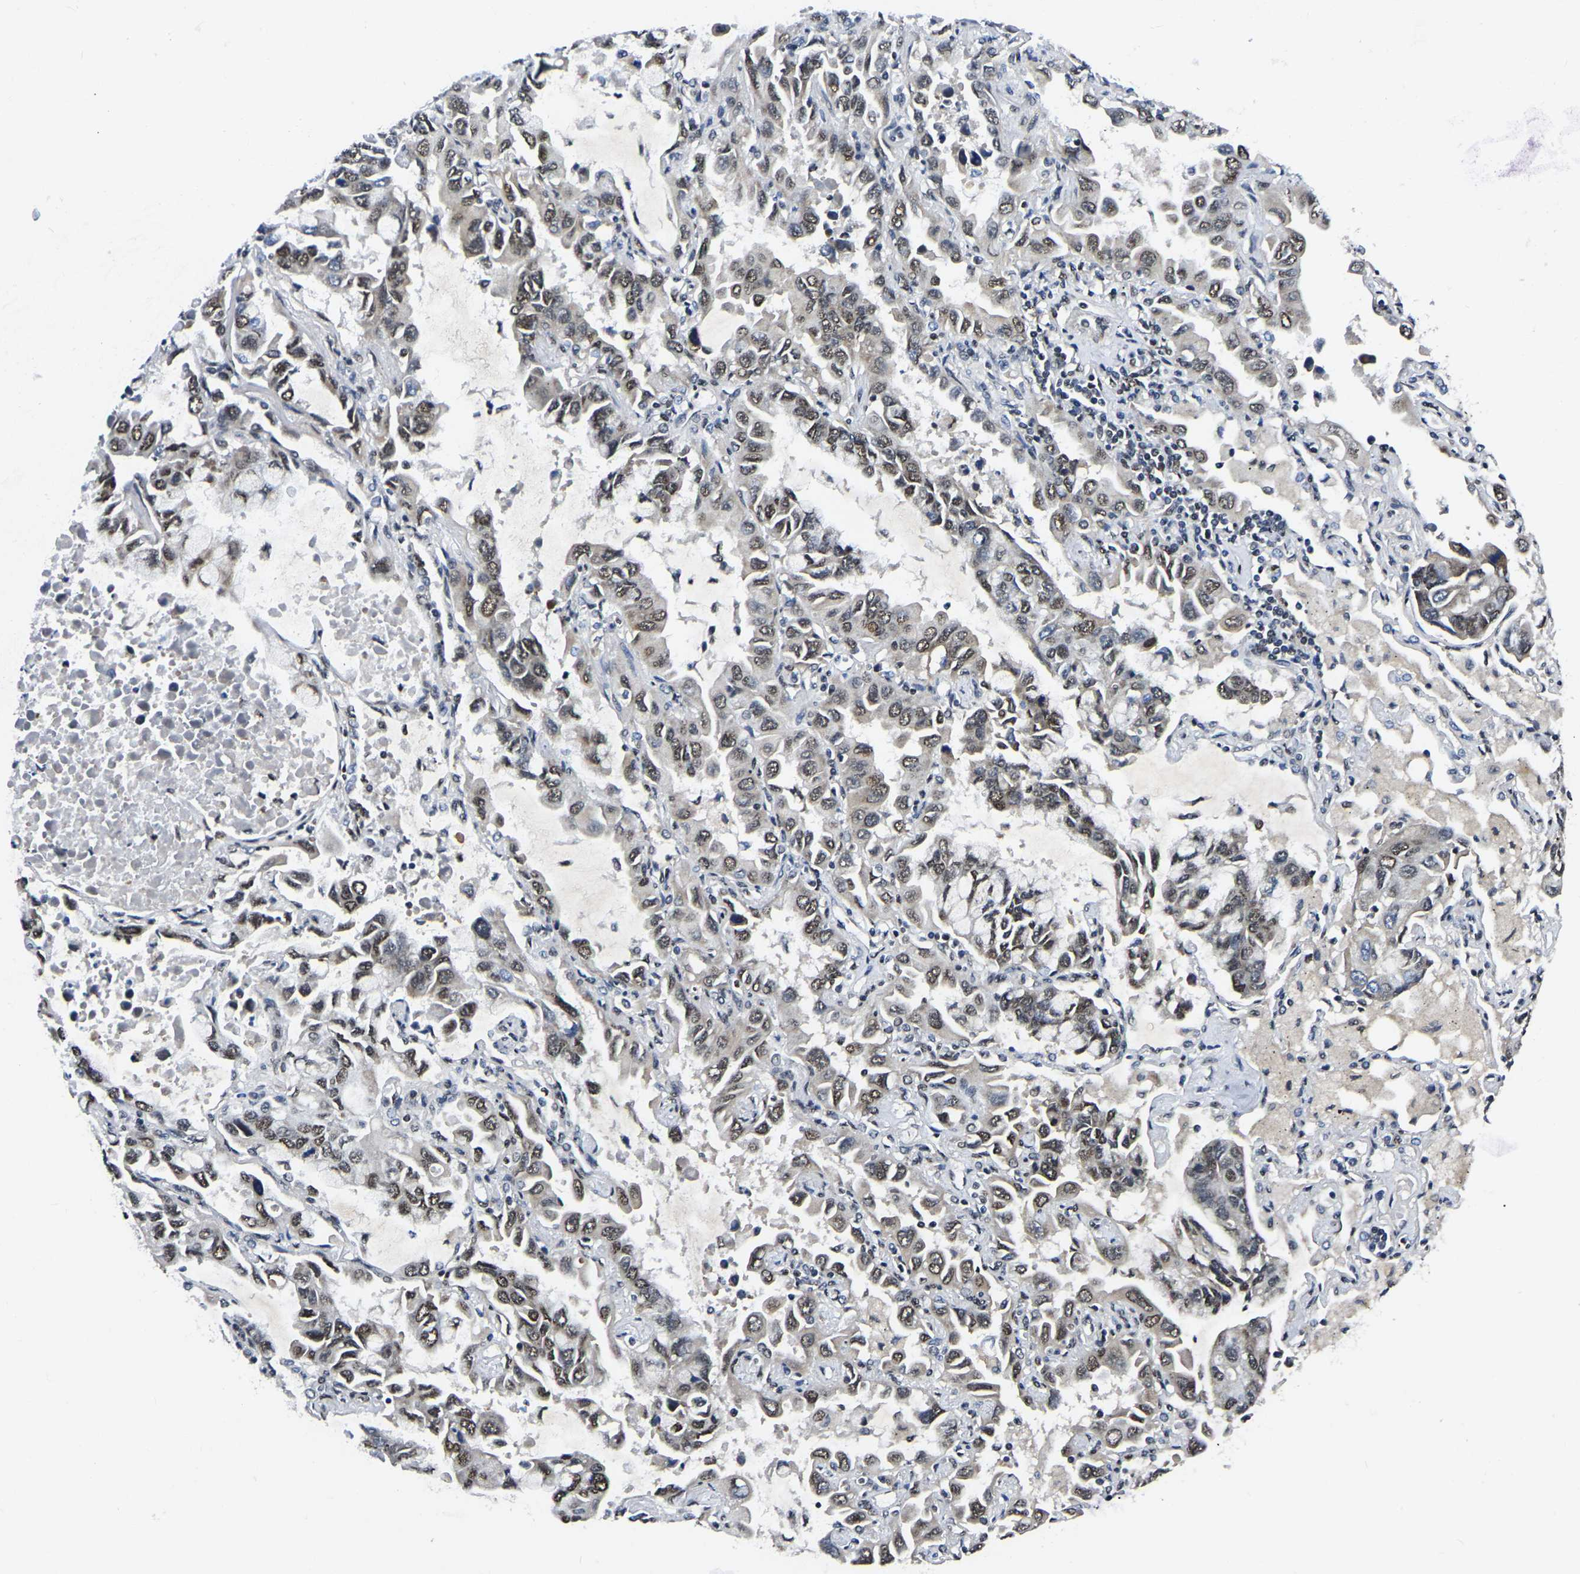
{"staining": {"intensity": "moderate", "quantity": ">75%", "location": "nuclear"}, "tissue": "lung cancer", "cell_type": "Tumor cells", "image_type": "cancer", "snomed": [{"axis": "morphology", "description": "Adenocarcinoma, NOS"}, {"axis": "topography", "description": "Lung"}], "caption": "Immunohistochemistry (IHC) histopathology image of neoplastic tissue: human lung adenocarcinoma stained using immunohistochemistry (IHC) reveals medium levels of moderate protein expression localized specifically in the nuclear of tumor cells, appearing as a nuclear brown color.", "gene": "TRIM35", "patient": {"sex": "male", "age": 64}}